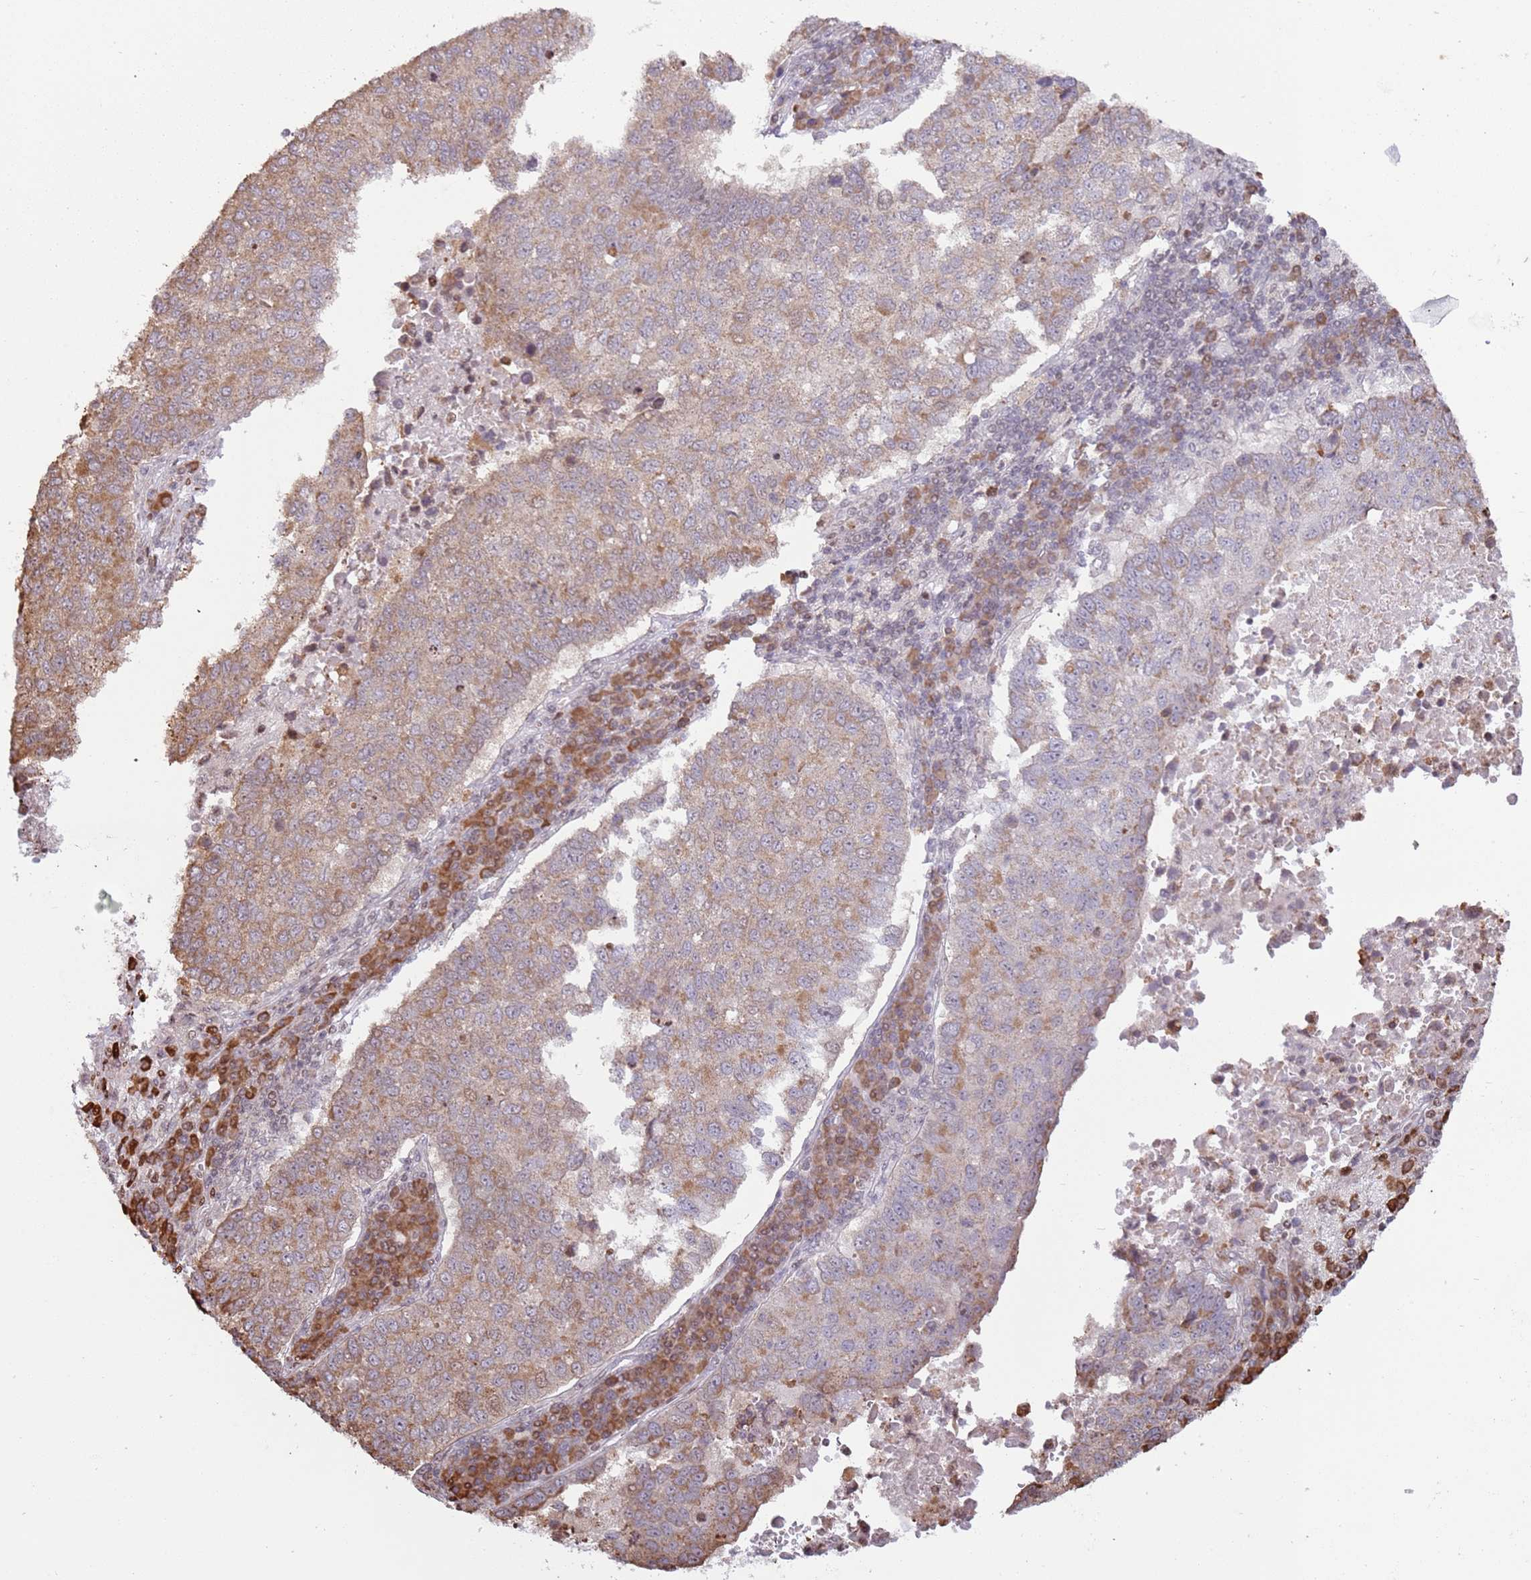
{"staining": {"intensity": "moderate", "quantity": ">75%", "location": "cytoplasmic/membranous"}, "tissue": "lung cancer", "cell_type": "Tumor cells", "image_type": "cancer", "snomed": [{"axis": "morphology", "description": "Squamous cell carcinoma, NOS"}, {"axis": "topography", "description": "Lung"}], "caption": "A medium amount of moderate cytoplasmic/membranous positivity is identified in about >75% of tumor cells in squamous cell carcinoma (lung) tissue.", "gene": "SCAF1", "patient": {"sex": "male", "age": 73}}